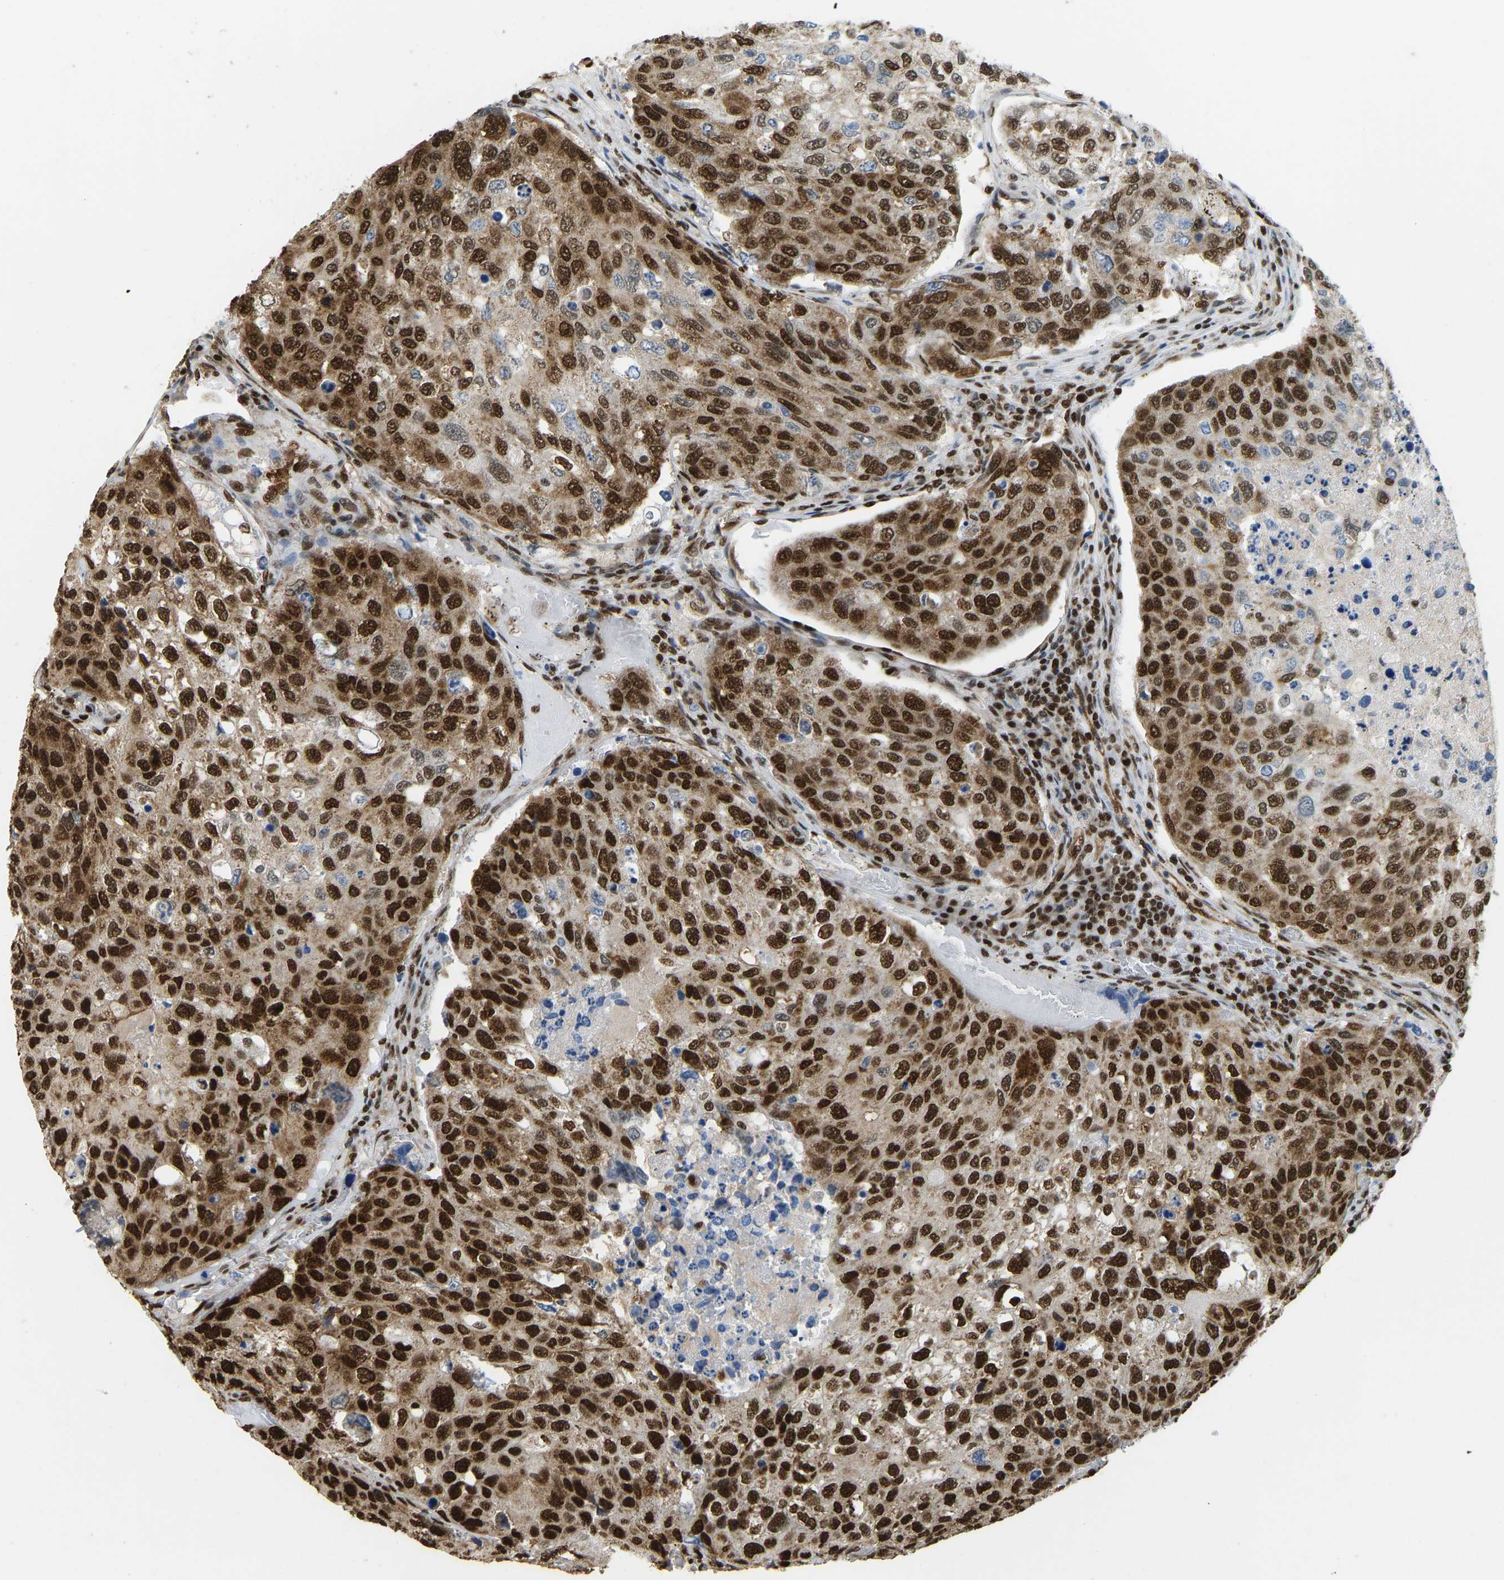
{"staining": {"intensity": "strong", "quantity": ">75%", "location": "cytoplasmic/membranous,nuclear"}, "tissue": "urothelial cancer", "cell_type": "Tumor cells", "image_type": "cancer", "snomed": [{"axis": "morphology", "description": "Urothelial carcinoma, High grade"}, {"axis": "topography", "description": "Lymph node"}, {"axis": "topography", "description": "Urinary bladder"}], "caption": "The histopathology image displays immunohistochemical staining of urothelial cancer. There is strong cytoplasmic/membranous and nuclear positivity is appreciated in about >75% of tumor cells.", "gene": "ZSCAN20", "patient": {"sex": "male", "age": 51}}